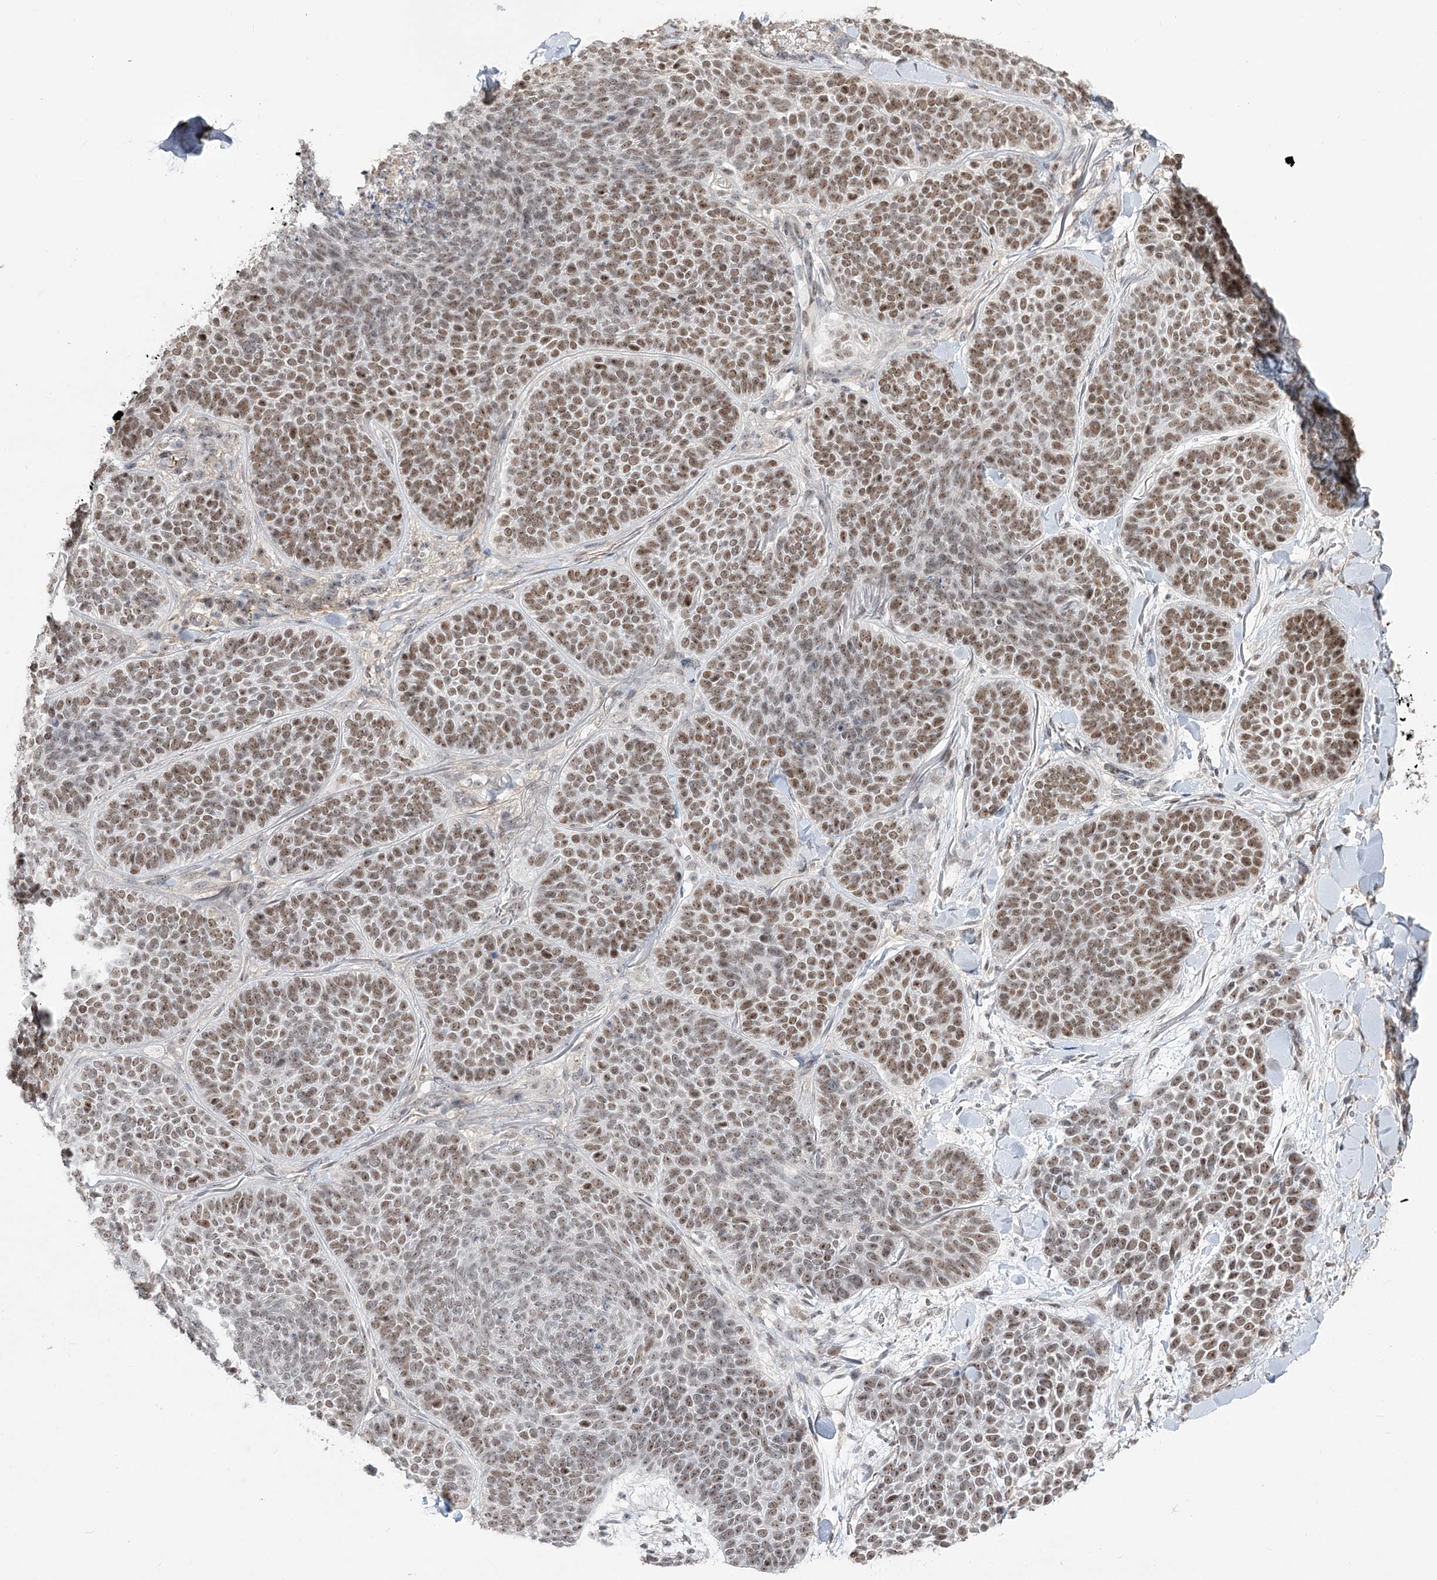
{"staining": {"intensity": "moderate", "quantity": ">75%", "location": "nuclear"}, "tissue": "skin cancer", "cell_type": "Tumor cells", "image_type": "cancer", "snomed": [{"axis": "morphology", "description": "Basal cell carcinoma"}, {"axis": "topography", "description": "Skin"}], "caption": "This histopathology image displays immunohistochemistry staining of human skin cancer (basal cell carcinoma), with medium moderate nuclear staining in about >75% of tumor cells.", "gene": "ZSCAN23", "patient": {"sex": "male", "age": 85}}